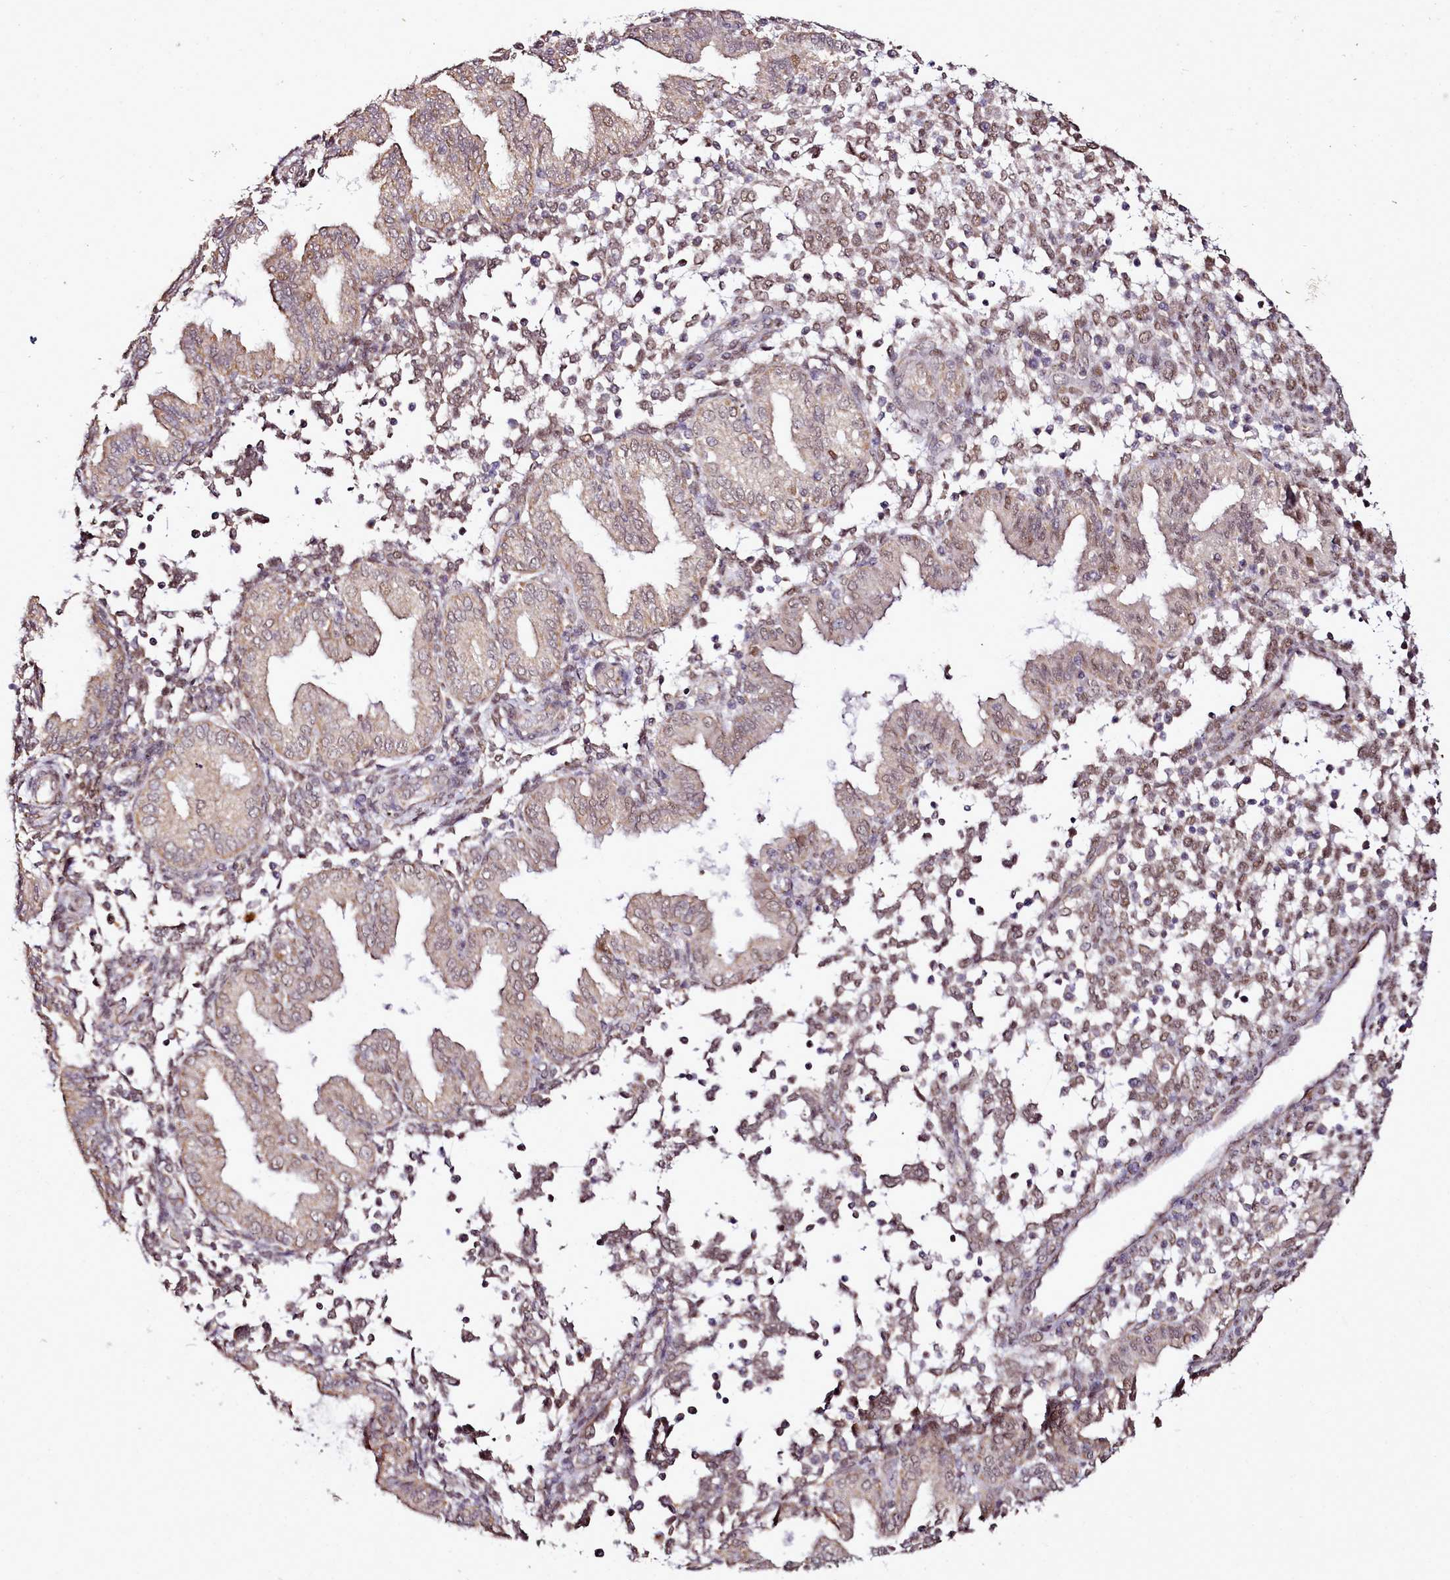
{"staining": {"intensity": "moderate", "quantity": "25%-75%", "location": "nuclear"}, "tissue": "endometrium", "cell_type": "Cells in endometrial stroma", "image_type": "normal", "snomed": [{"axis": "morphology", "description": "Normal tissue, NOS"}, {"axis": "topography", "description": "Endometrium"}], "caption": "Immunohistochemical staining of normal endometrium shows 25%-75% levels of moderate nuclear protein expression in about 25%-75% of cells in endometrial stroma.", "gene": "EDIL3", "patient": {"sex": "female", "age": 53}}